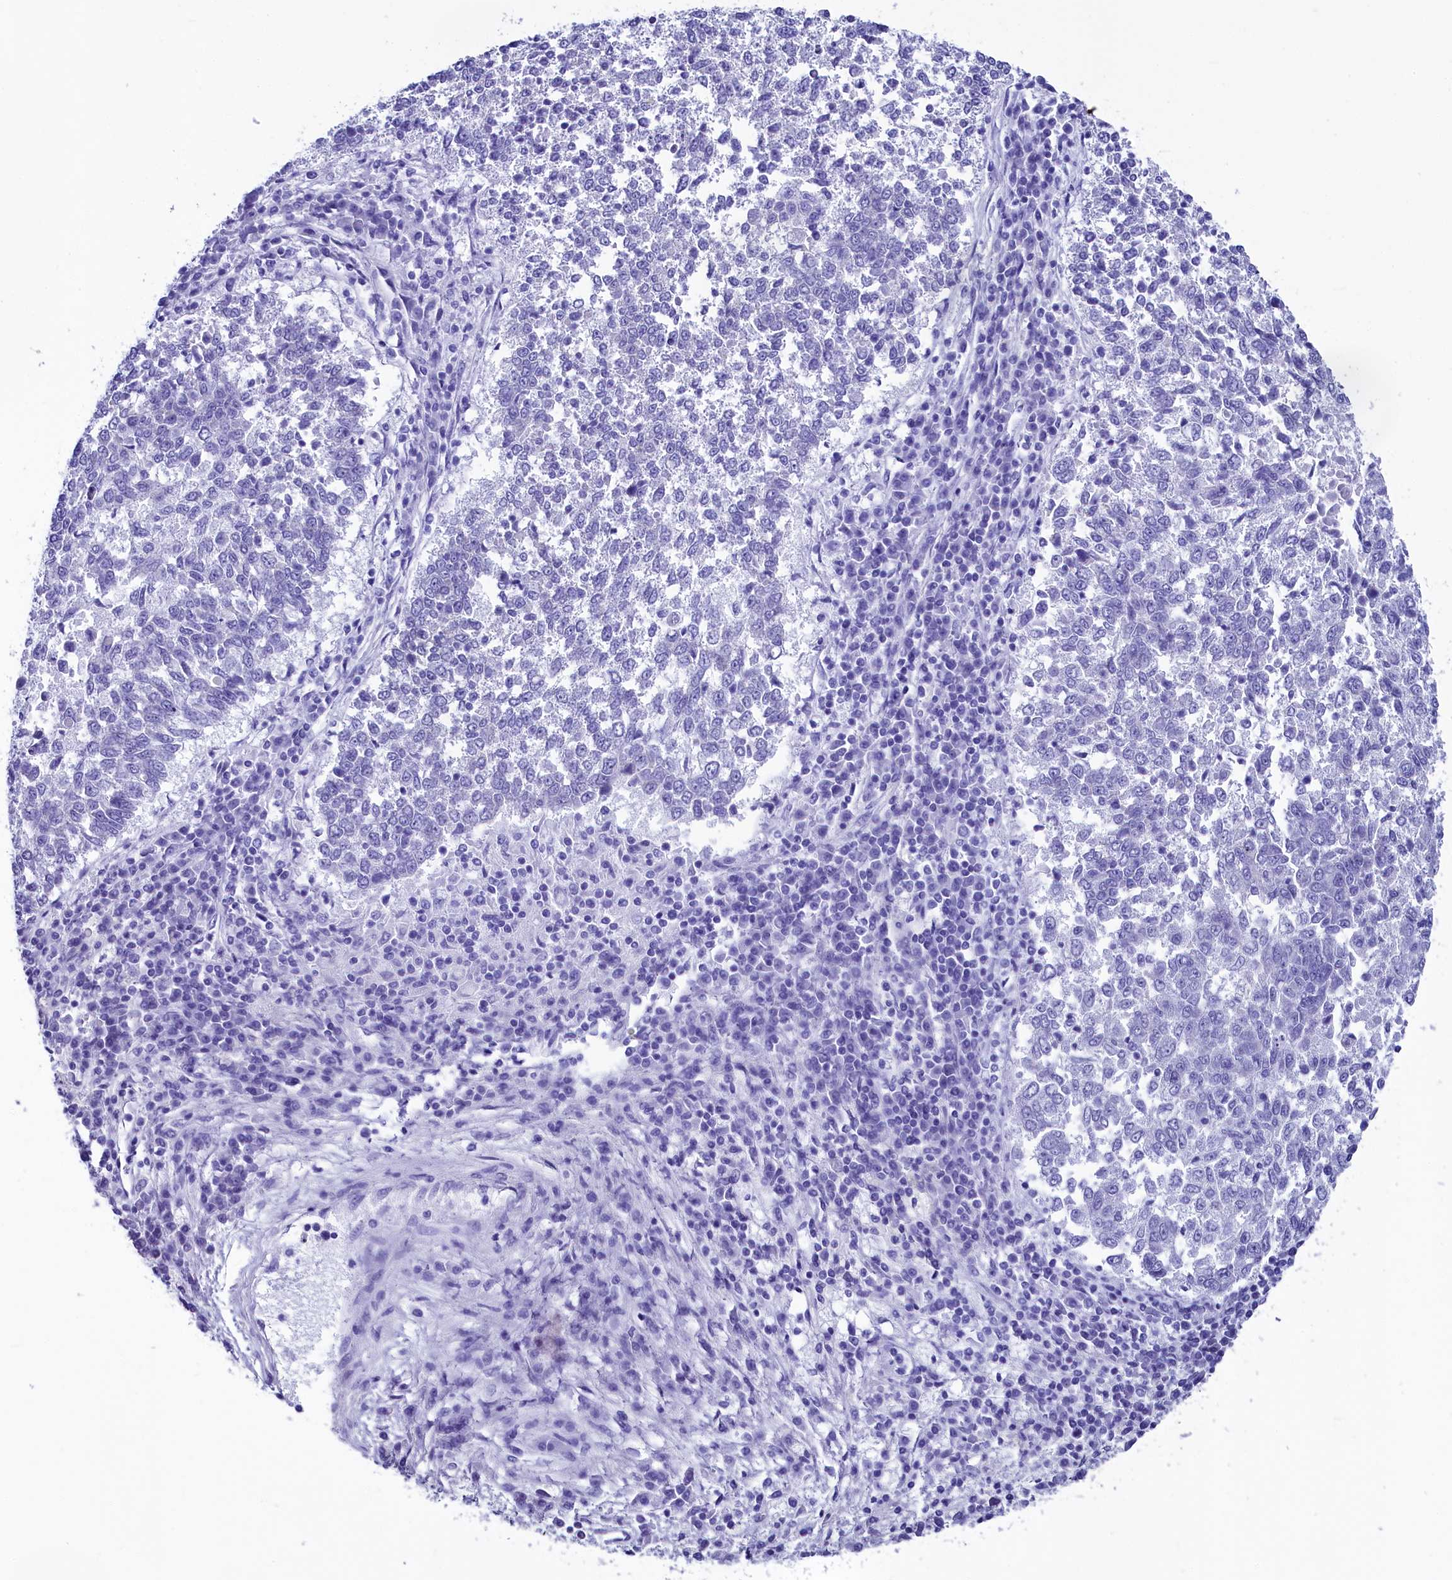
{"staining": {"intensity": "negative", "quantity": "none", "location": "none"}, "tissue": "lung cancer", "cell_type": "Tumor cells", "image_type": "cancer", "snomed": [{"axis": "morphology", "description": "Squamous cell carcinoma, NOS"}, {"axis": "topography", "description": "Lung"}], "caption": "The micrograph reveals no significant expression in tumor cells of lung cancer (squamous cell carcinoma).", "gene": "AP3B2", "patient": {"sex": "male", "age": 73}}